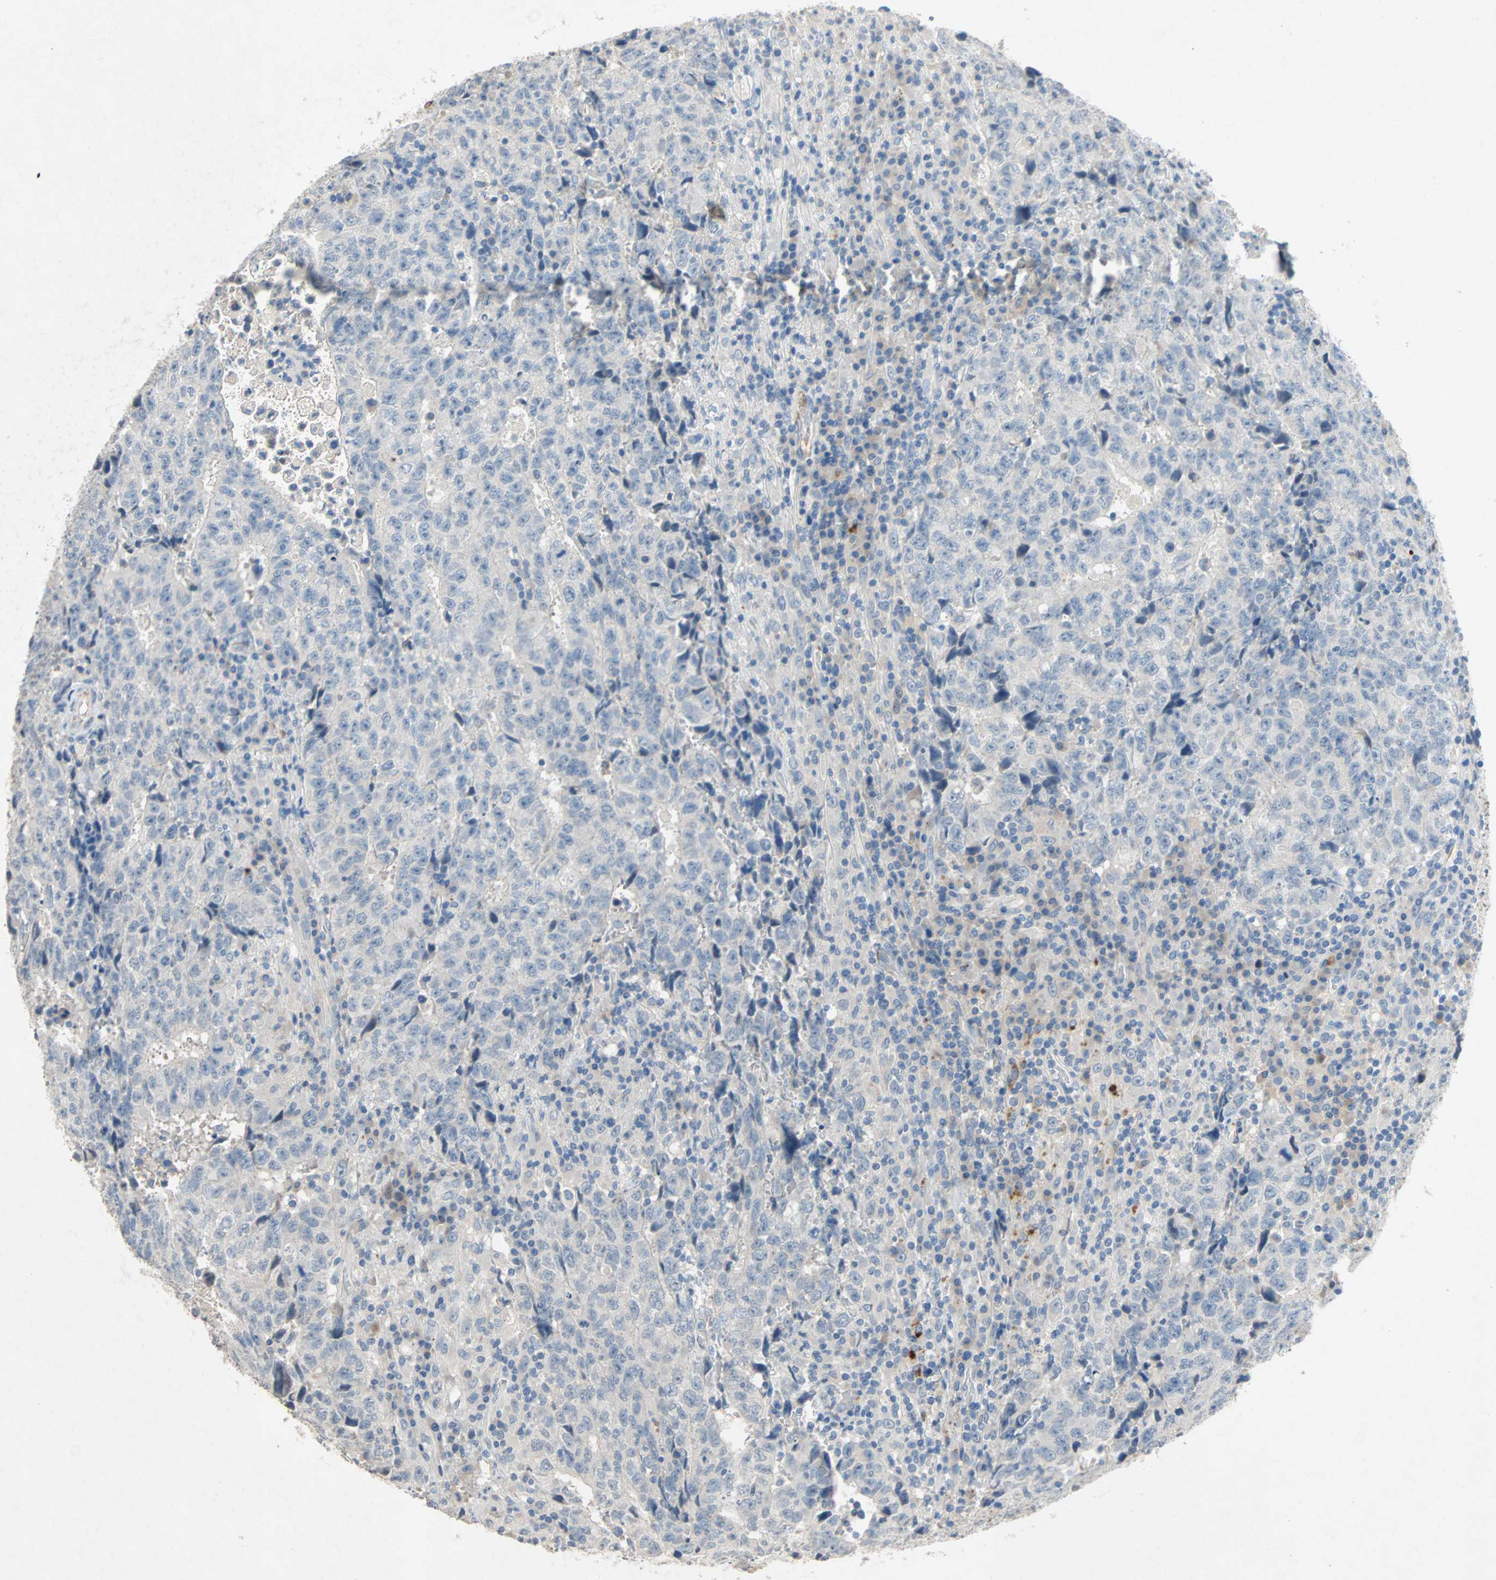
{"staining": {"intensity": "negative", "quantity": "none", "location": "none"}, "tissue": "testis cancer", "cell_type": "Tumor cells", "image_type": "cancer", "snomed": [{"axis": "morphology", "description": "Necrosis, NOS"}, {"axis": "morphology", "description": "Carcinoma, Embryonal, NOS"}, {"axis": "topography", "description": "Testis"}], "caption": "A high-resolution histopathology image shows IHC staining of testis cancer (embryonal carcinoma), which demonstrates no significant positivity in tumor cells.", "gene": "PCDHB2", "patient": {"sex": "male", "age": 19}}